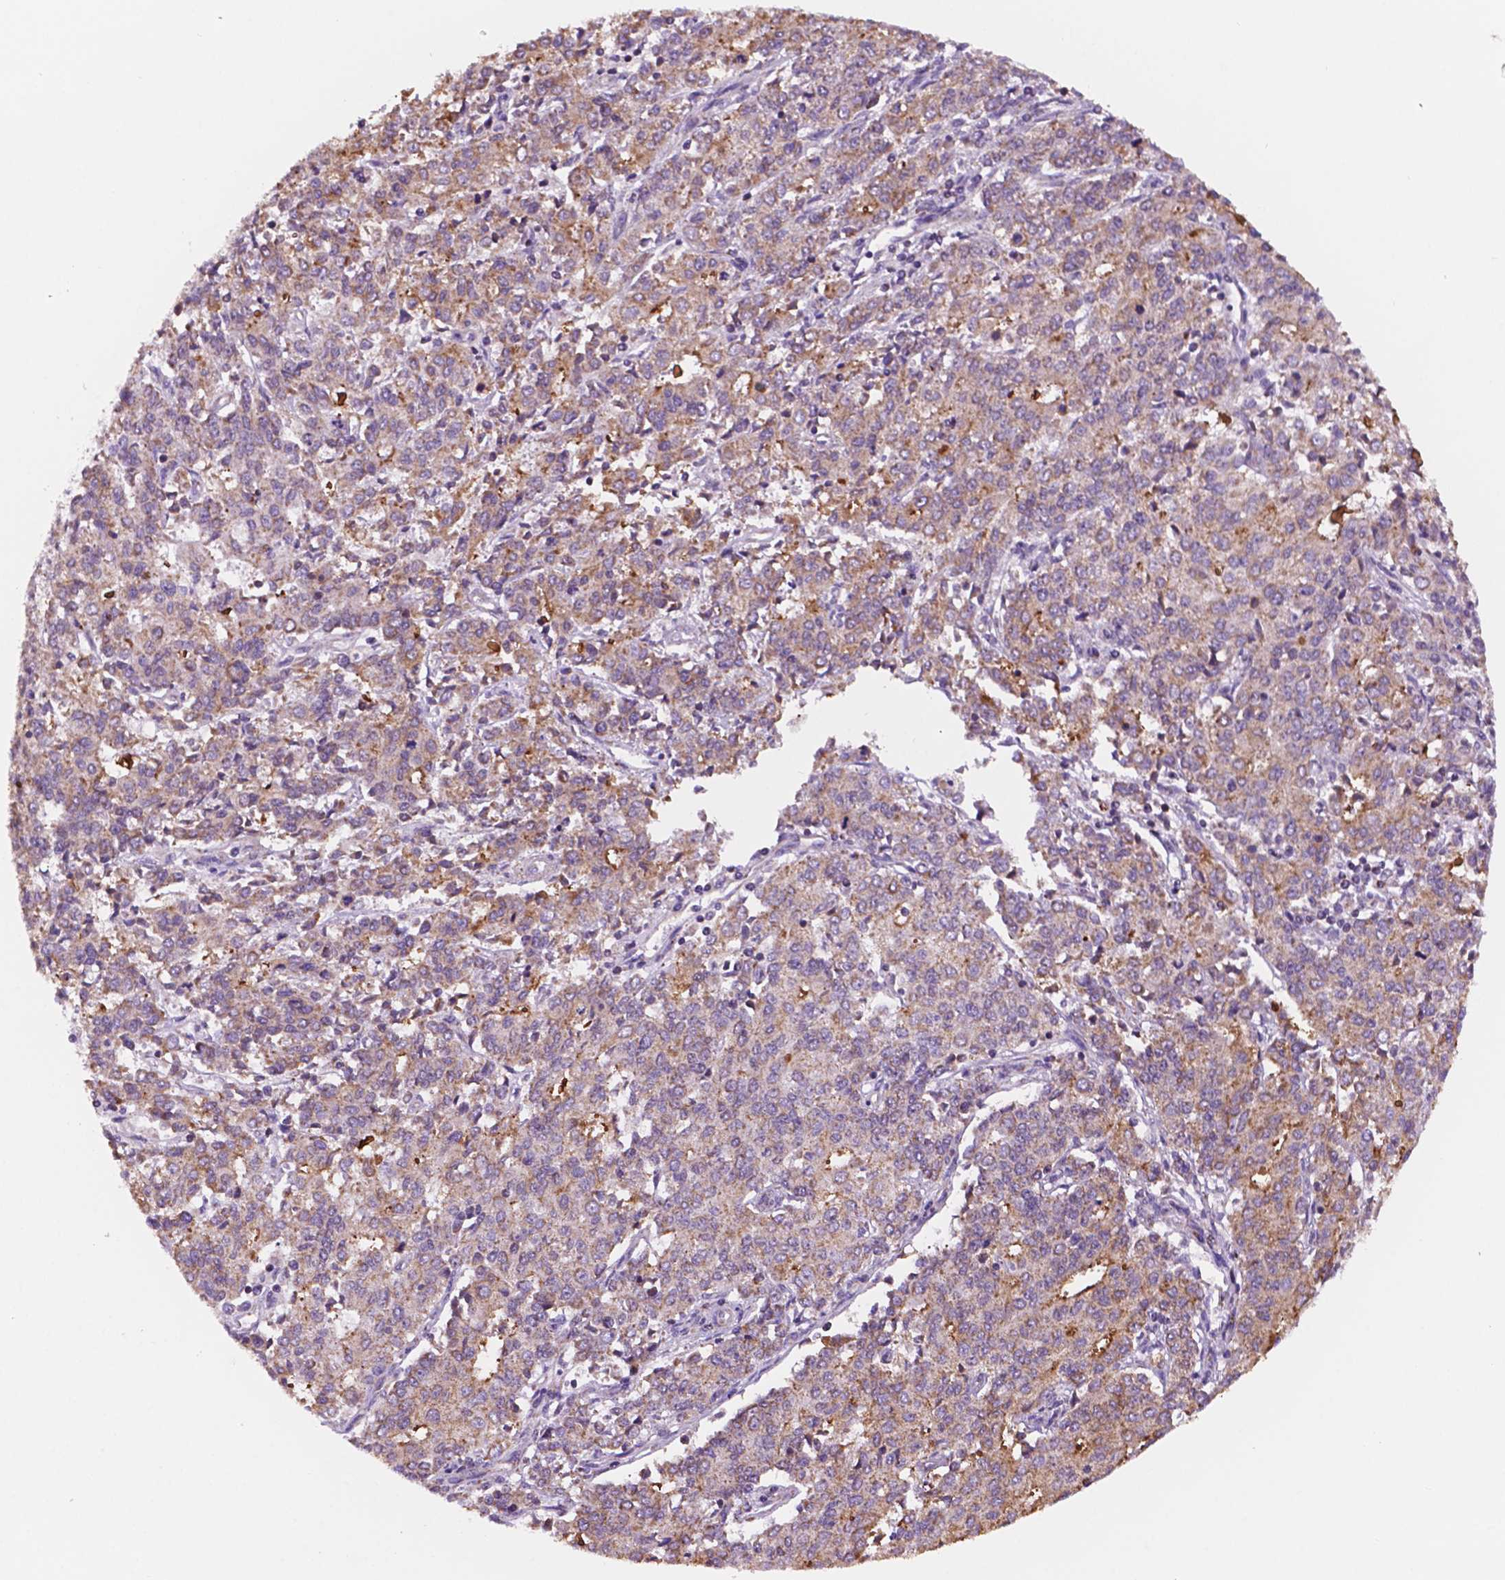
{"staining": {"intensity": "weak", "quantity": ">75%", "location": "cytoplasmic/membranous"}, "tissue": "endometrial cancer", "cell_type": "Tumor cells", "image_type": "cancer", "snomed": [{"axis": "morphology", "description": "Adenocarcinoma, NOS"}, {"axis": "topography", "description": "Endometrium"}], "caption": "Immunohistochemistry staining of endometrial cancer, which shows low levels of weak cytoplasmic/membranous staining in approximately >75% of tumor cells indicating weak cytoplasmic/membranous protein expression. The staining was performed using DAB (brown) for protein detection and nuclei were counterstained in hematoxylin (blue).", "gene": "GEMIN4", "patient": {"sex": "female", "age": 50}}